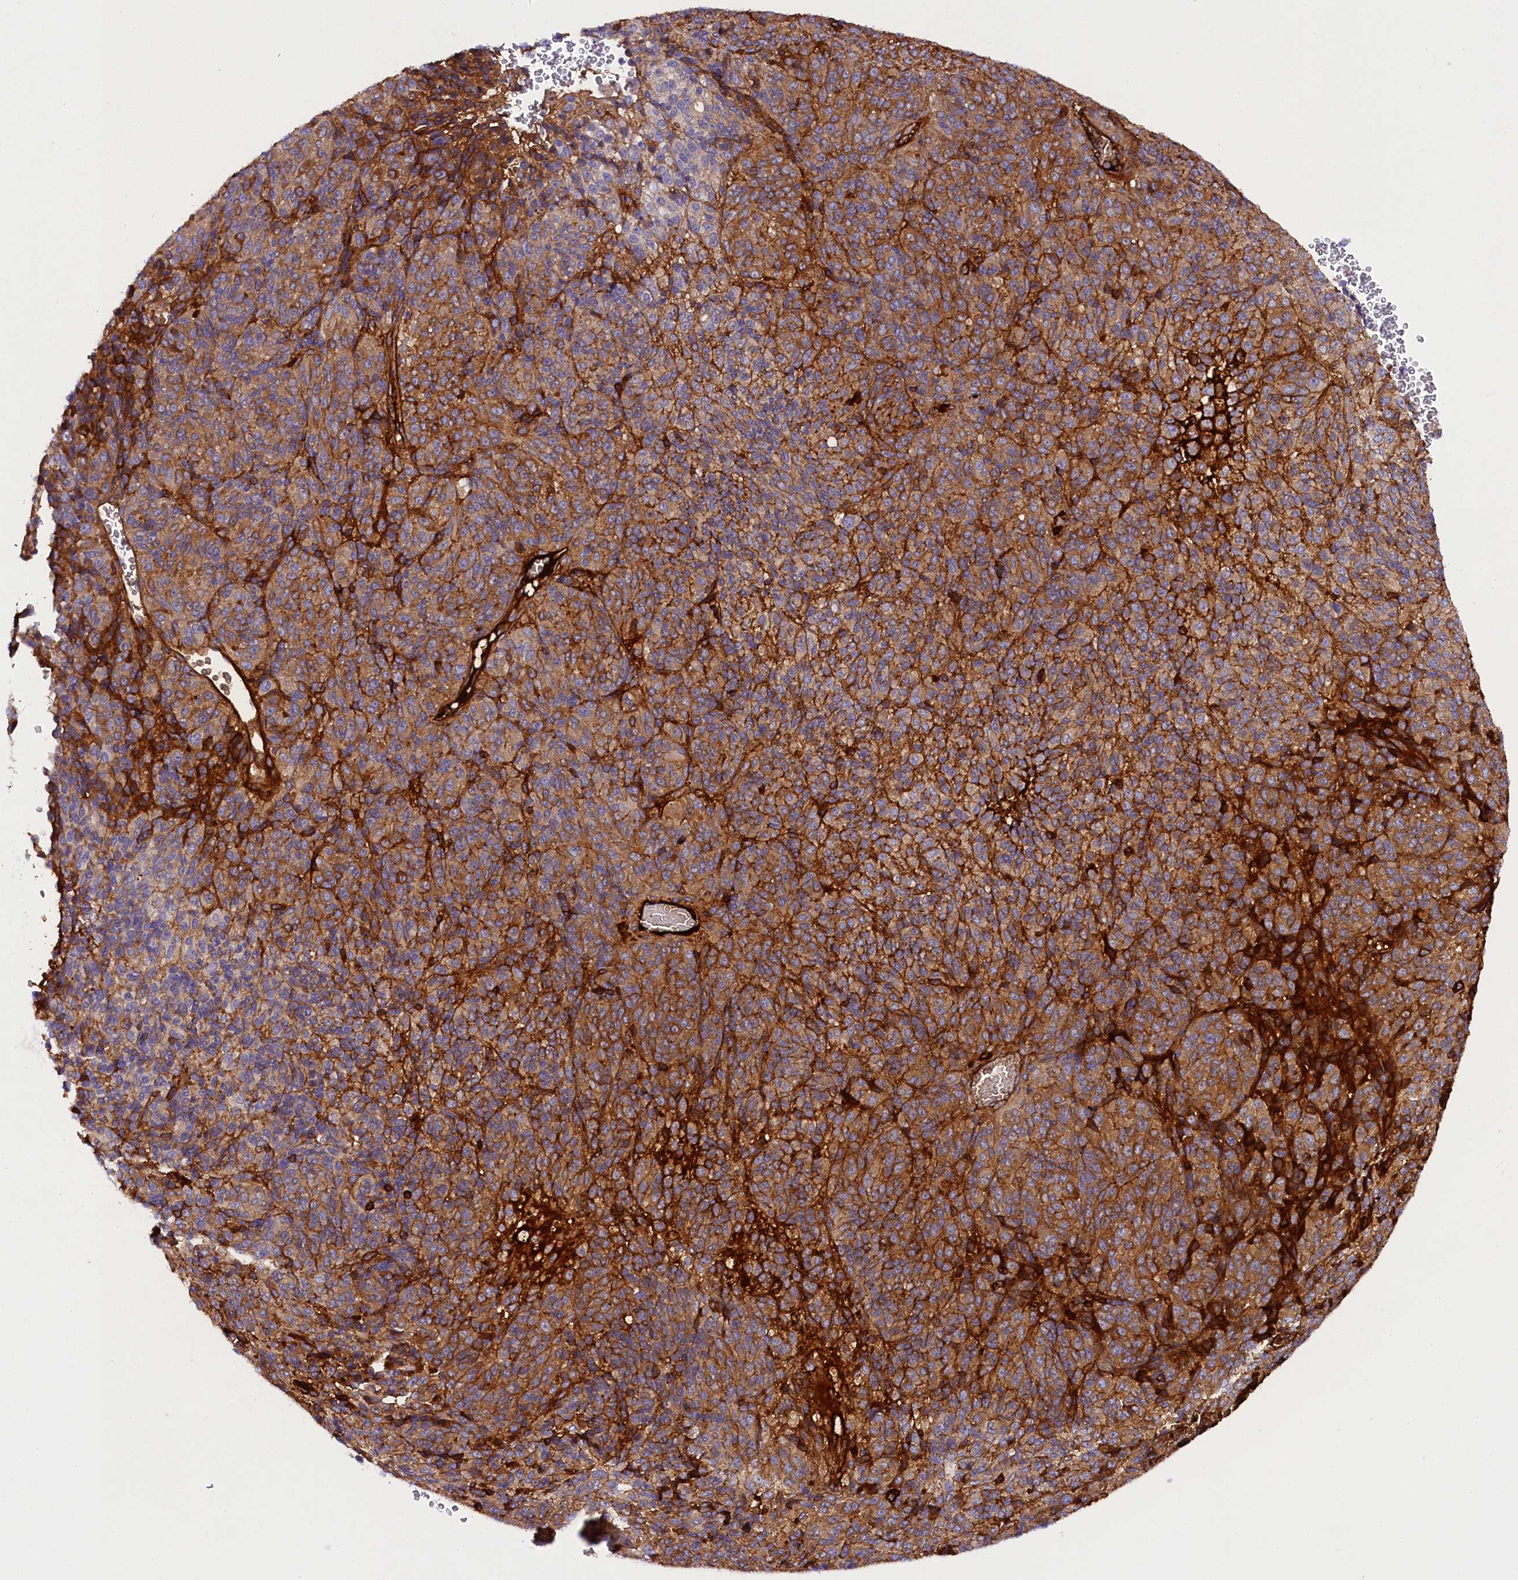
{"staining": {"intensity": "moderate", "quantity": "25%-75%", "location": "cytoplasmic/membranous"}, "tissue": "melanoma", "cell_type": "Tumor cells", "image_type": "cancer", "snomed": [{"axis": "morphology", "description": "Malignant melanoma, Metastatic site"}, {"axis": "topography", "description": "Brain"}], "caption": "Brown immunohistochemical staining in human melanoma exhibits moderate cytoplasmic/membranous positivity in about 25%-75% of tumor cells.", "gene": "SOD3", "patient": {"sex": "female", "age": 56}}